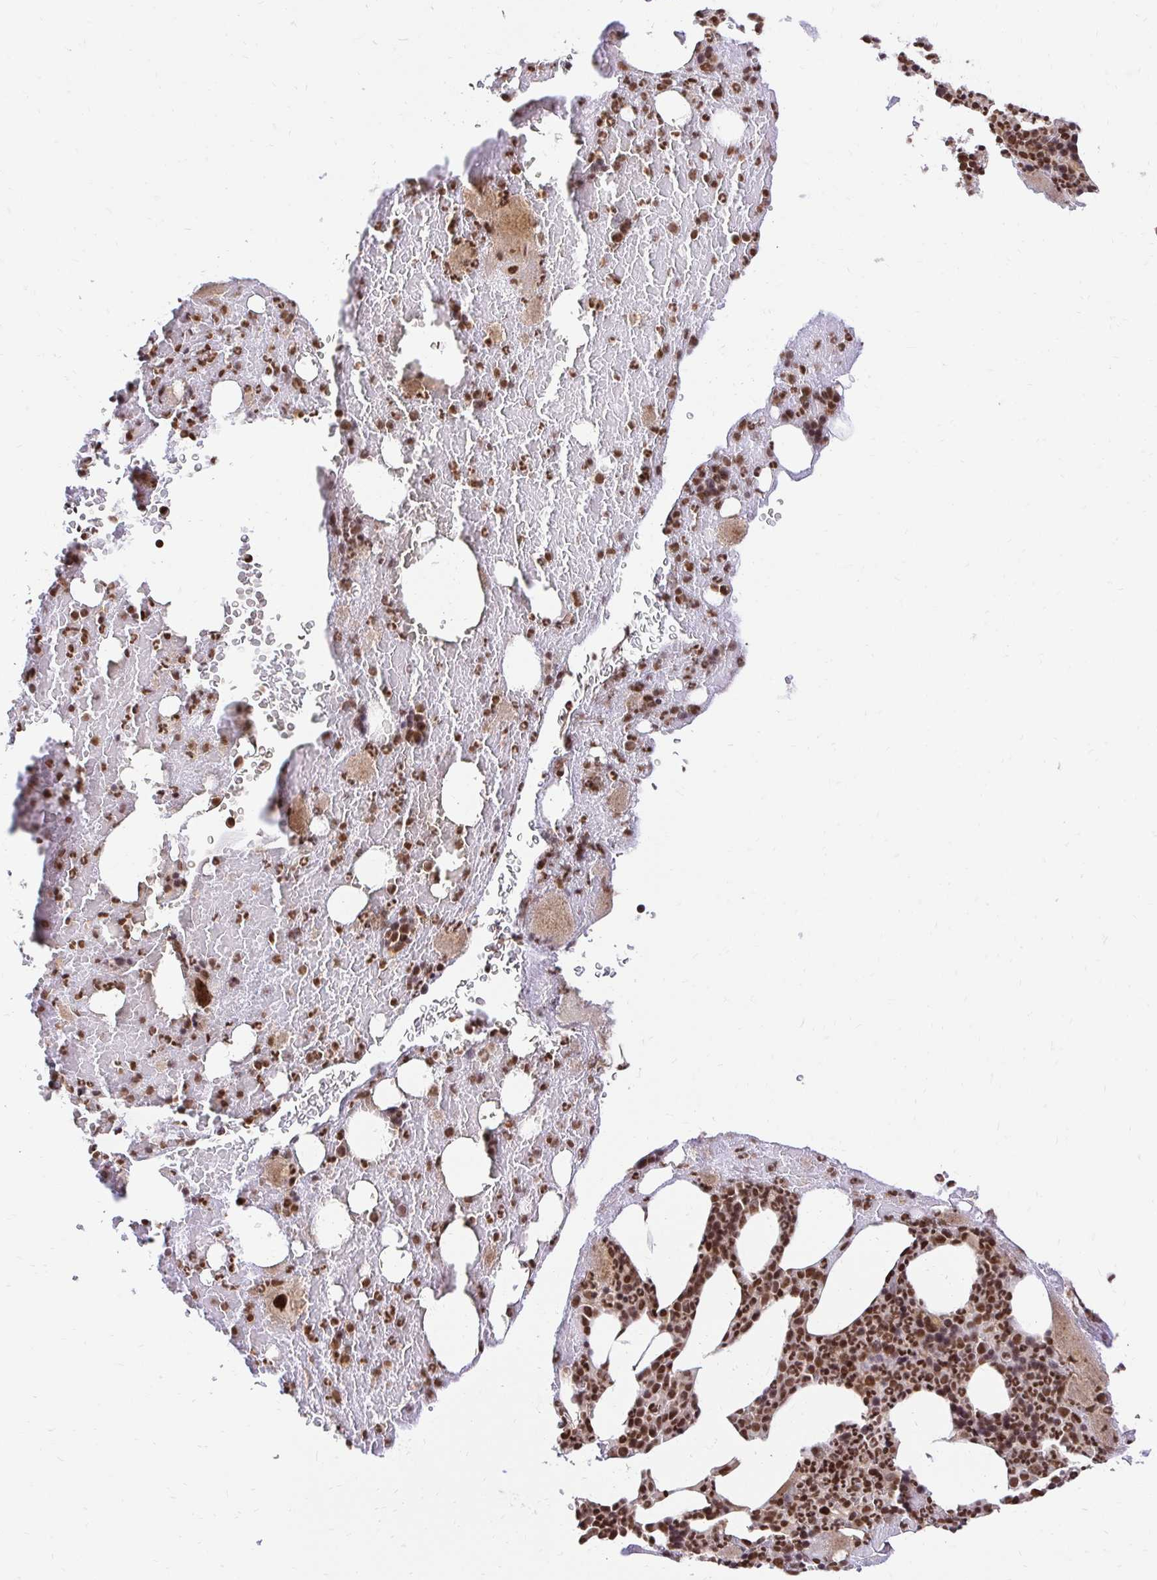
{"staining": {"intensity": "moderate", "quantity": ">75%", "location": "nuclear"}, "tissue": "bone marrow", "cell_type": "Hematopoietic cells", "image_type": "normal", "snomed": [{"axis": "morphology", "description": "Normal tissue, NOS"}, {"axis": "topography", "description": "Bone marrow"}], "caption": "DAB (3,3'-diaminobenzidine) immunohistochemical staining of unremarkable bone marrow exhibits moderate nuclear protein staining in about >75% of hematopoietic cells. The protein of interest is shown in brown color, while the nuclei are stained blue.", "gene": "GLYR1", "patient": {"sex": "female", "age": 59}}